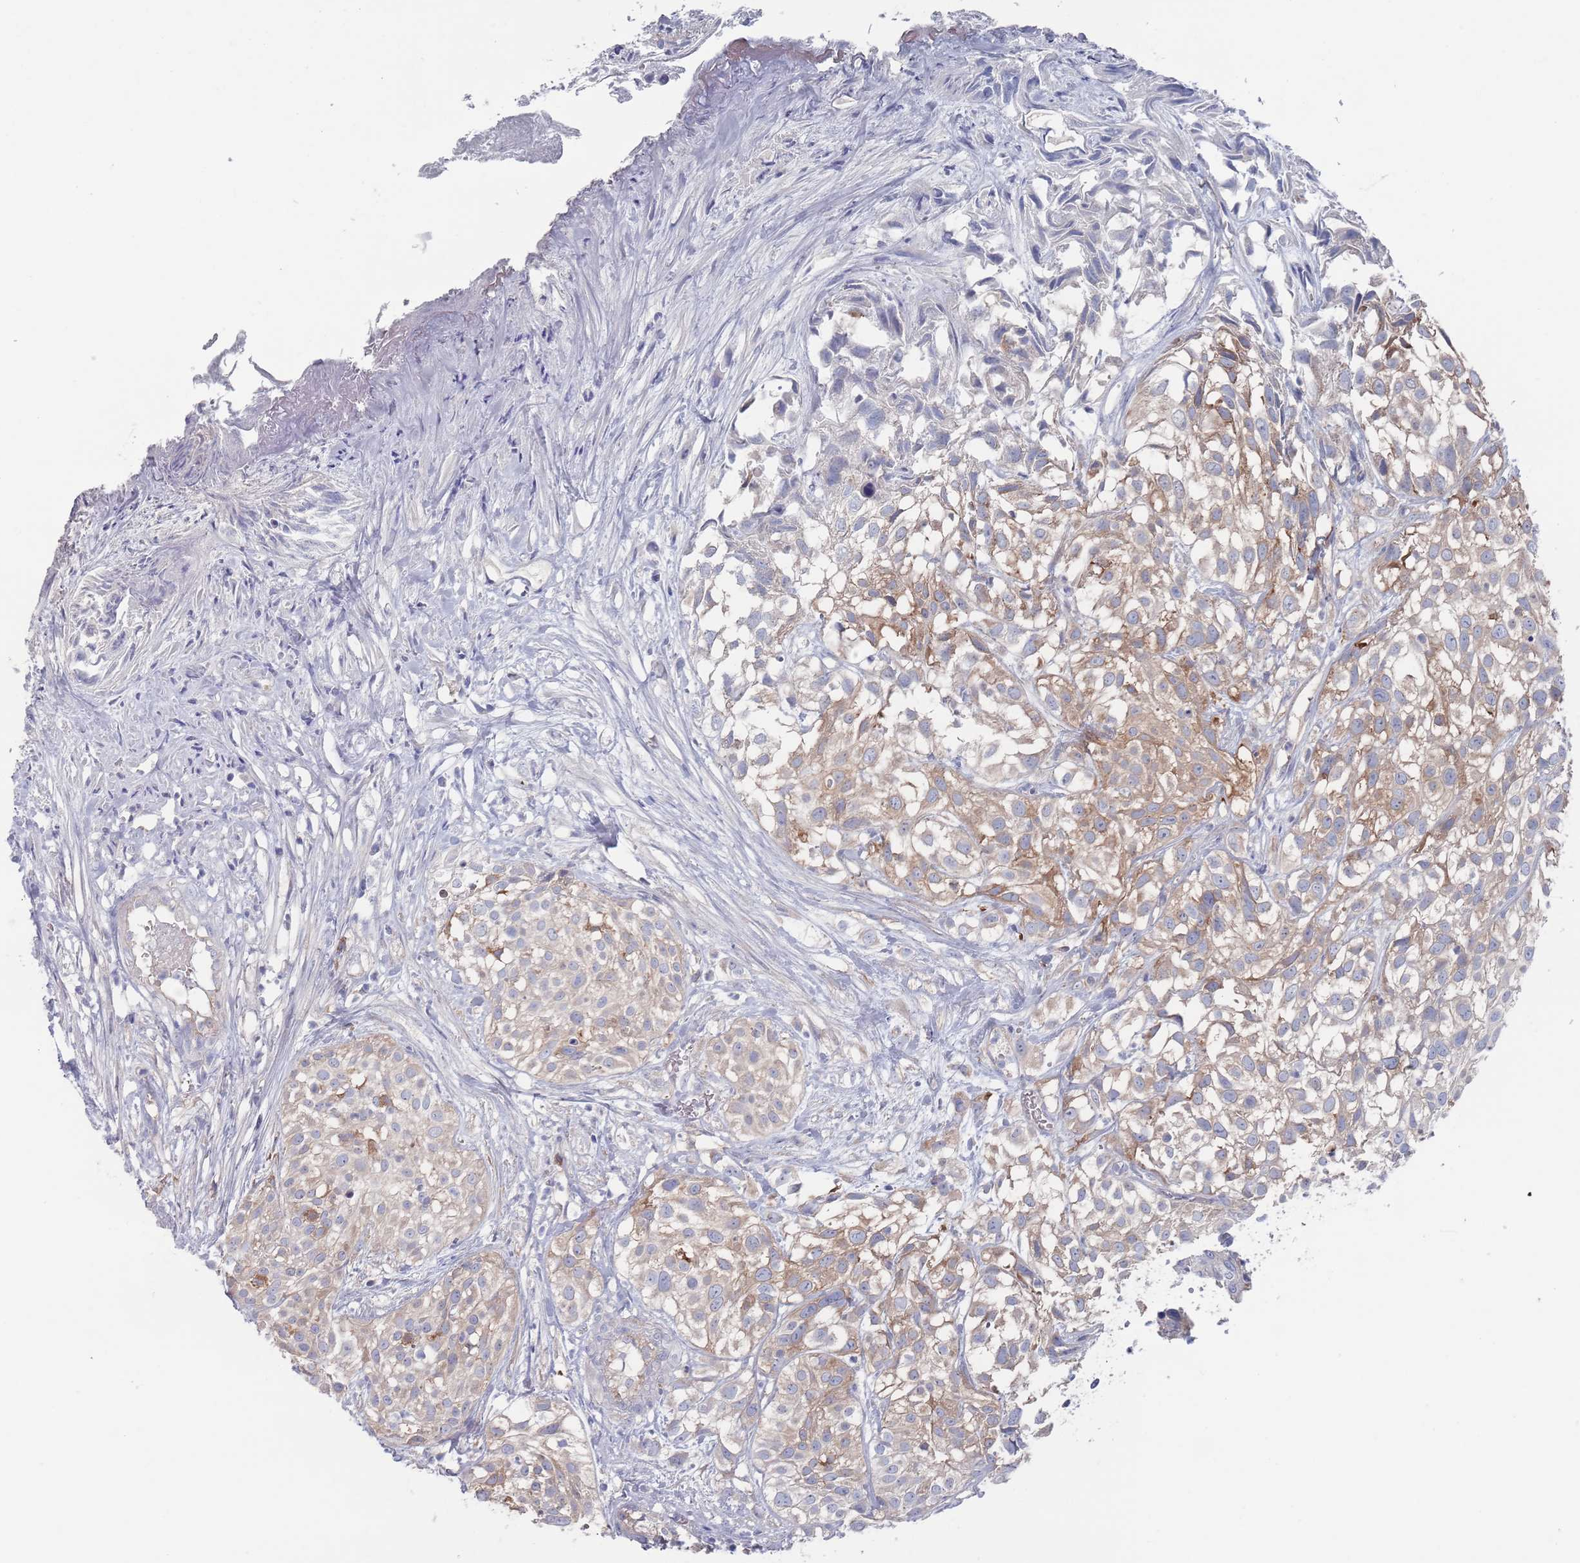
{"staining": {"intensity": "weak", "quantity": ">75%", "location": "cytoplasmic/membranous"}, "tissue": "urothelial cancer", "cell_type": "Tumor cells", "image_type": "cancer", "snomed": [{"axis": "morphology", "description": "Urothelial carcinoma, High grade"}, {"axis": "topography", "description": "Urinary bladder"}], "caption": "DAB (3,3'-diaminobenzidine) immunohistochemical staining of high-grade urothelial carcinoma exhibits weak cytoplasmic/membranous protein positivity in about >75% of tumor cells. Ihc stains the protein in brown and the nuclei are stained blue.", "gene": "TMCO3", "patient": {"sex": "male", "age": 56}}